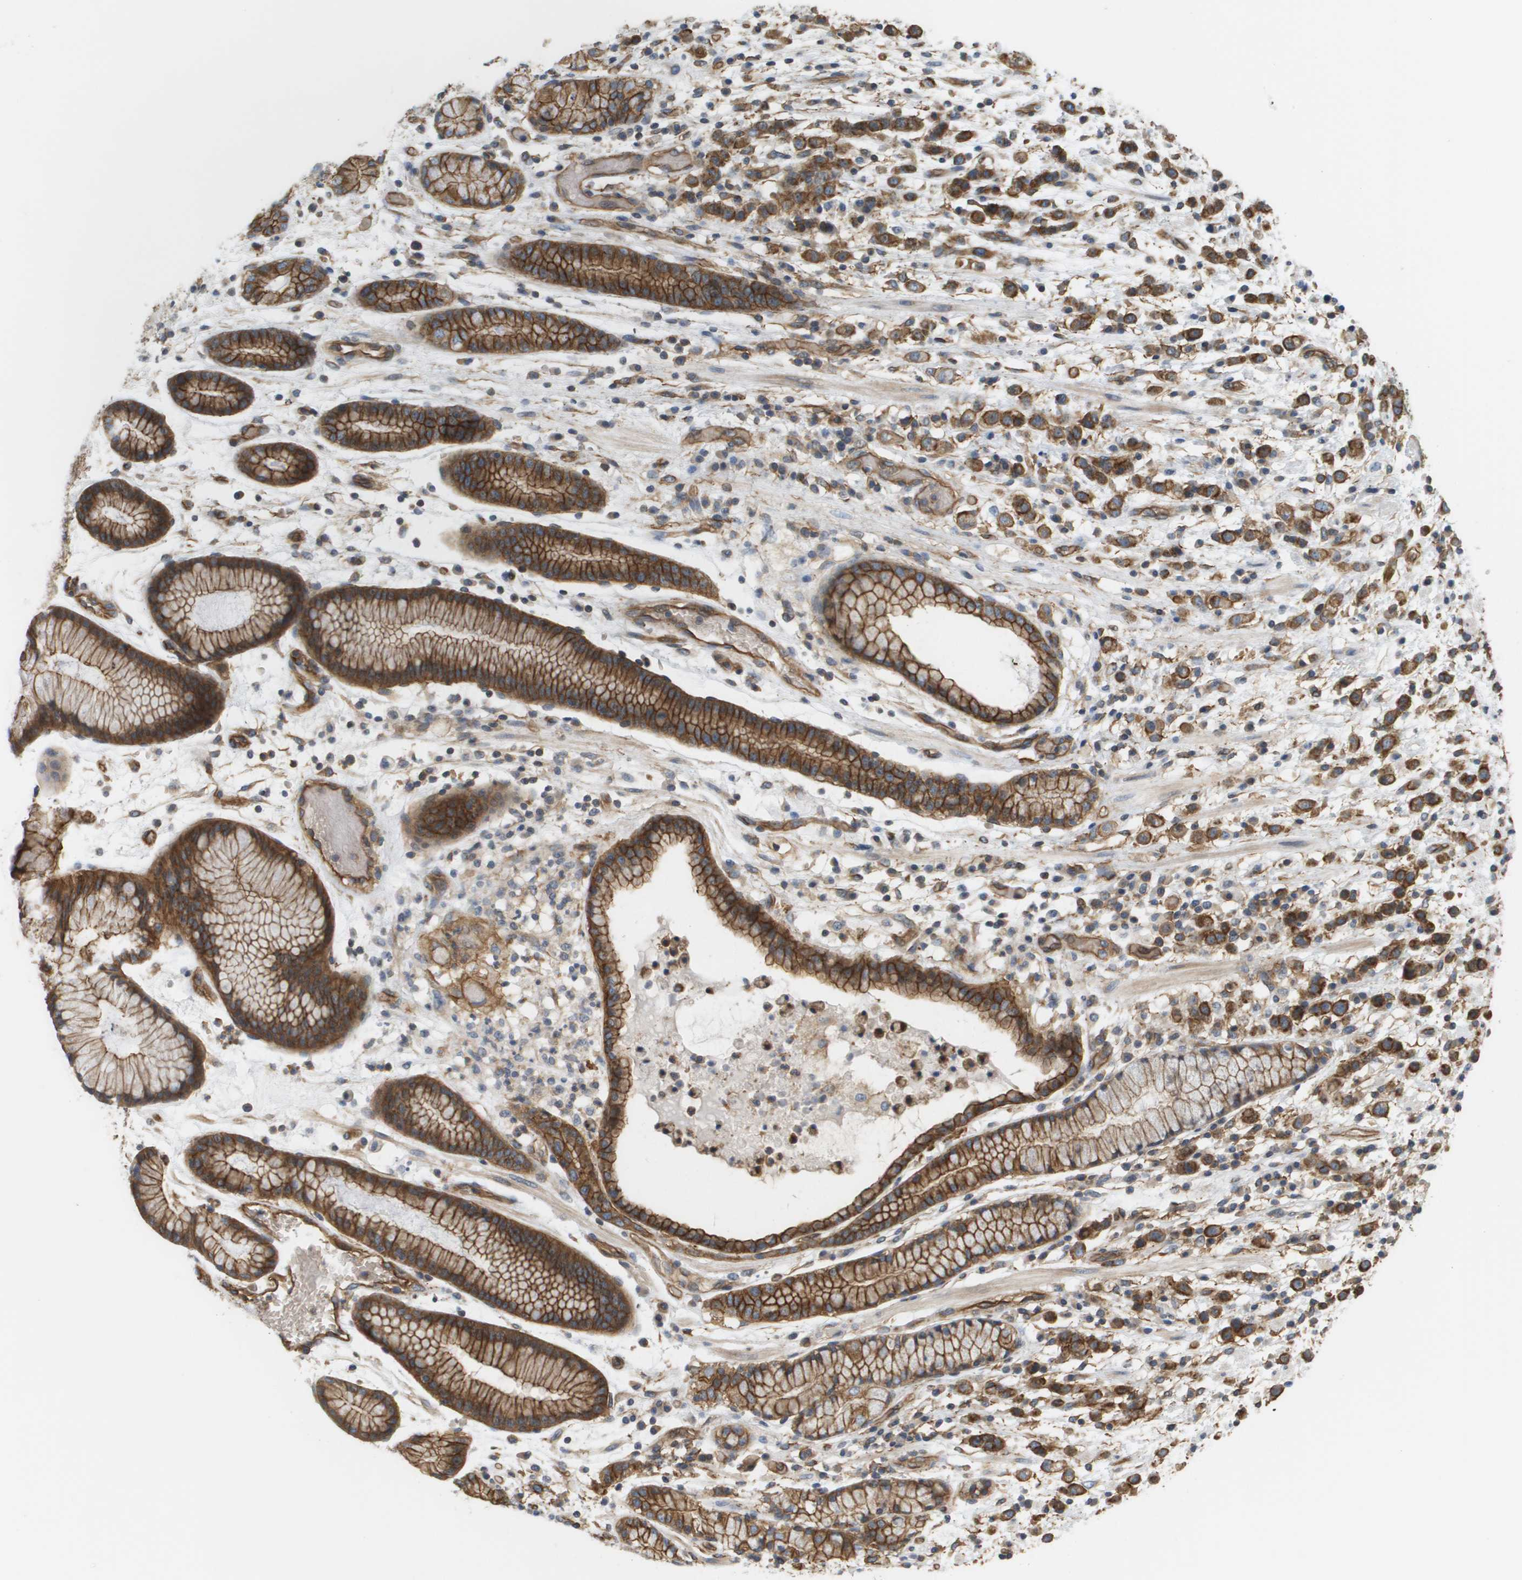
{"staining": {"intensity": "strong", "quantity": ">75%", "location": "cytoplasmic/membranous"}, "tissue": "stomach cancer", "cell_type": "Tumor cells", "image_type": "cancer", "snomed": [{"axis": "morphology", "description": "Adenocarcinoma, NOS"}, {"axis": "topography", "description": "Stomach, lower"}], "caption": "Protein expression analysis of human stomach adenocarcinoma reveals strong cytoplasmic/membranous positivity in about >75% of tumor cells. (IHC, brightfield microscopy, high magnification).", "gene": "SGMS2", "patient": {"sex": "male", "age": 88}}